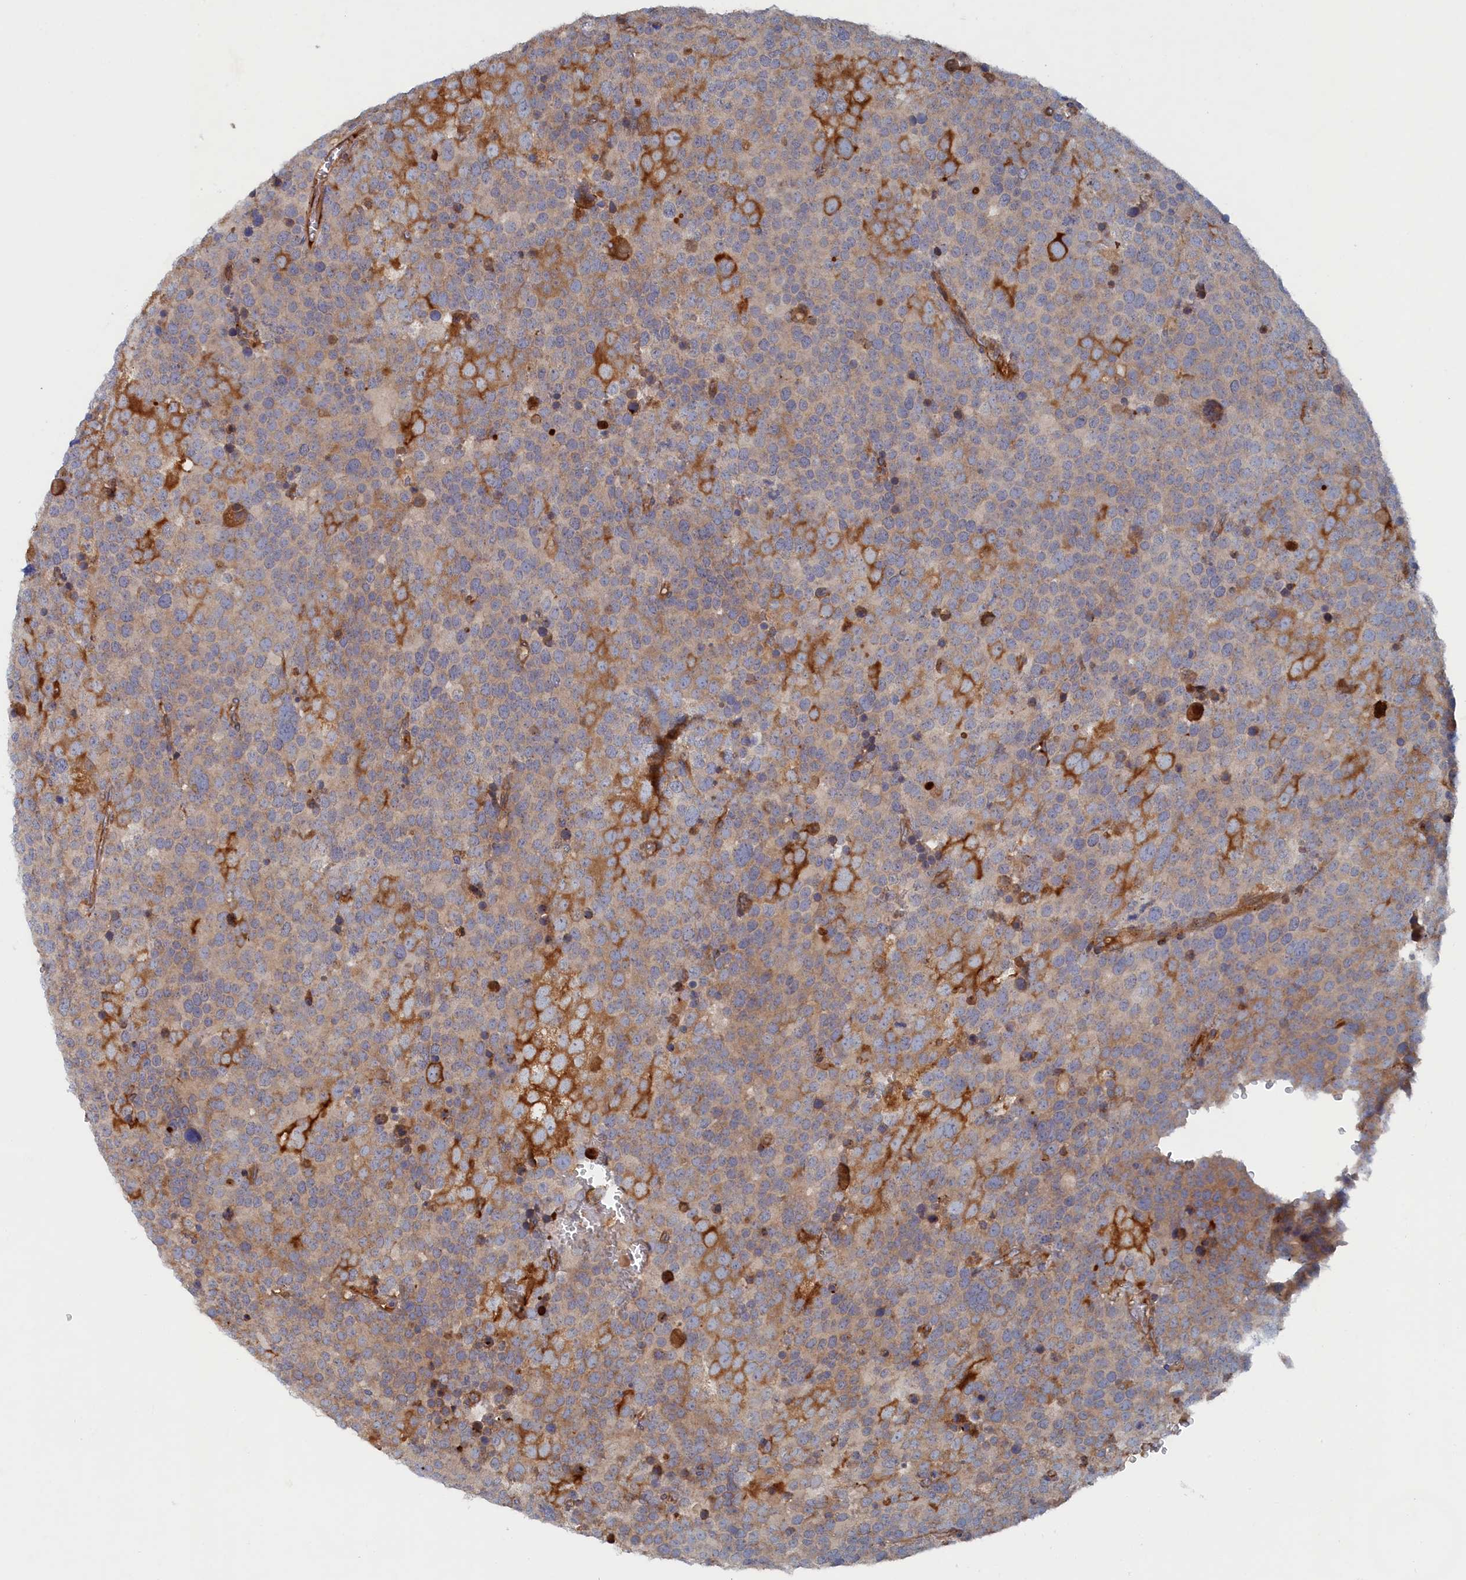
{"staining": {"intensity": "moderate", "quantity": "<25%", "location": "cytoplasmic/membranous"}, "tissue": "testis cancer", "cell_type": "Tumor cells", "image_type": "cancer", "snomed": [{"axis": "morphology", "description": "Seminoma, NOS"}, {"axis": "topography", "description": "Testis"}], "caption": "Moderate cytoplasmic/membranous positivity is appreciated in about <25% of tumor cells in testis seminoma. The staining was performed using DAB, with brown indicating positive protein expression. Nuclei are stained blue with hematoxylin.", "gene": "TMEM196", "patient": {"sex": "male", "age": 71}}